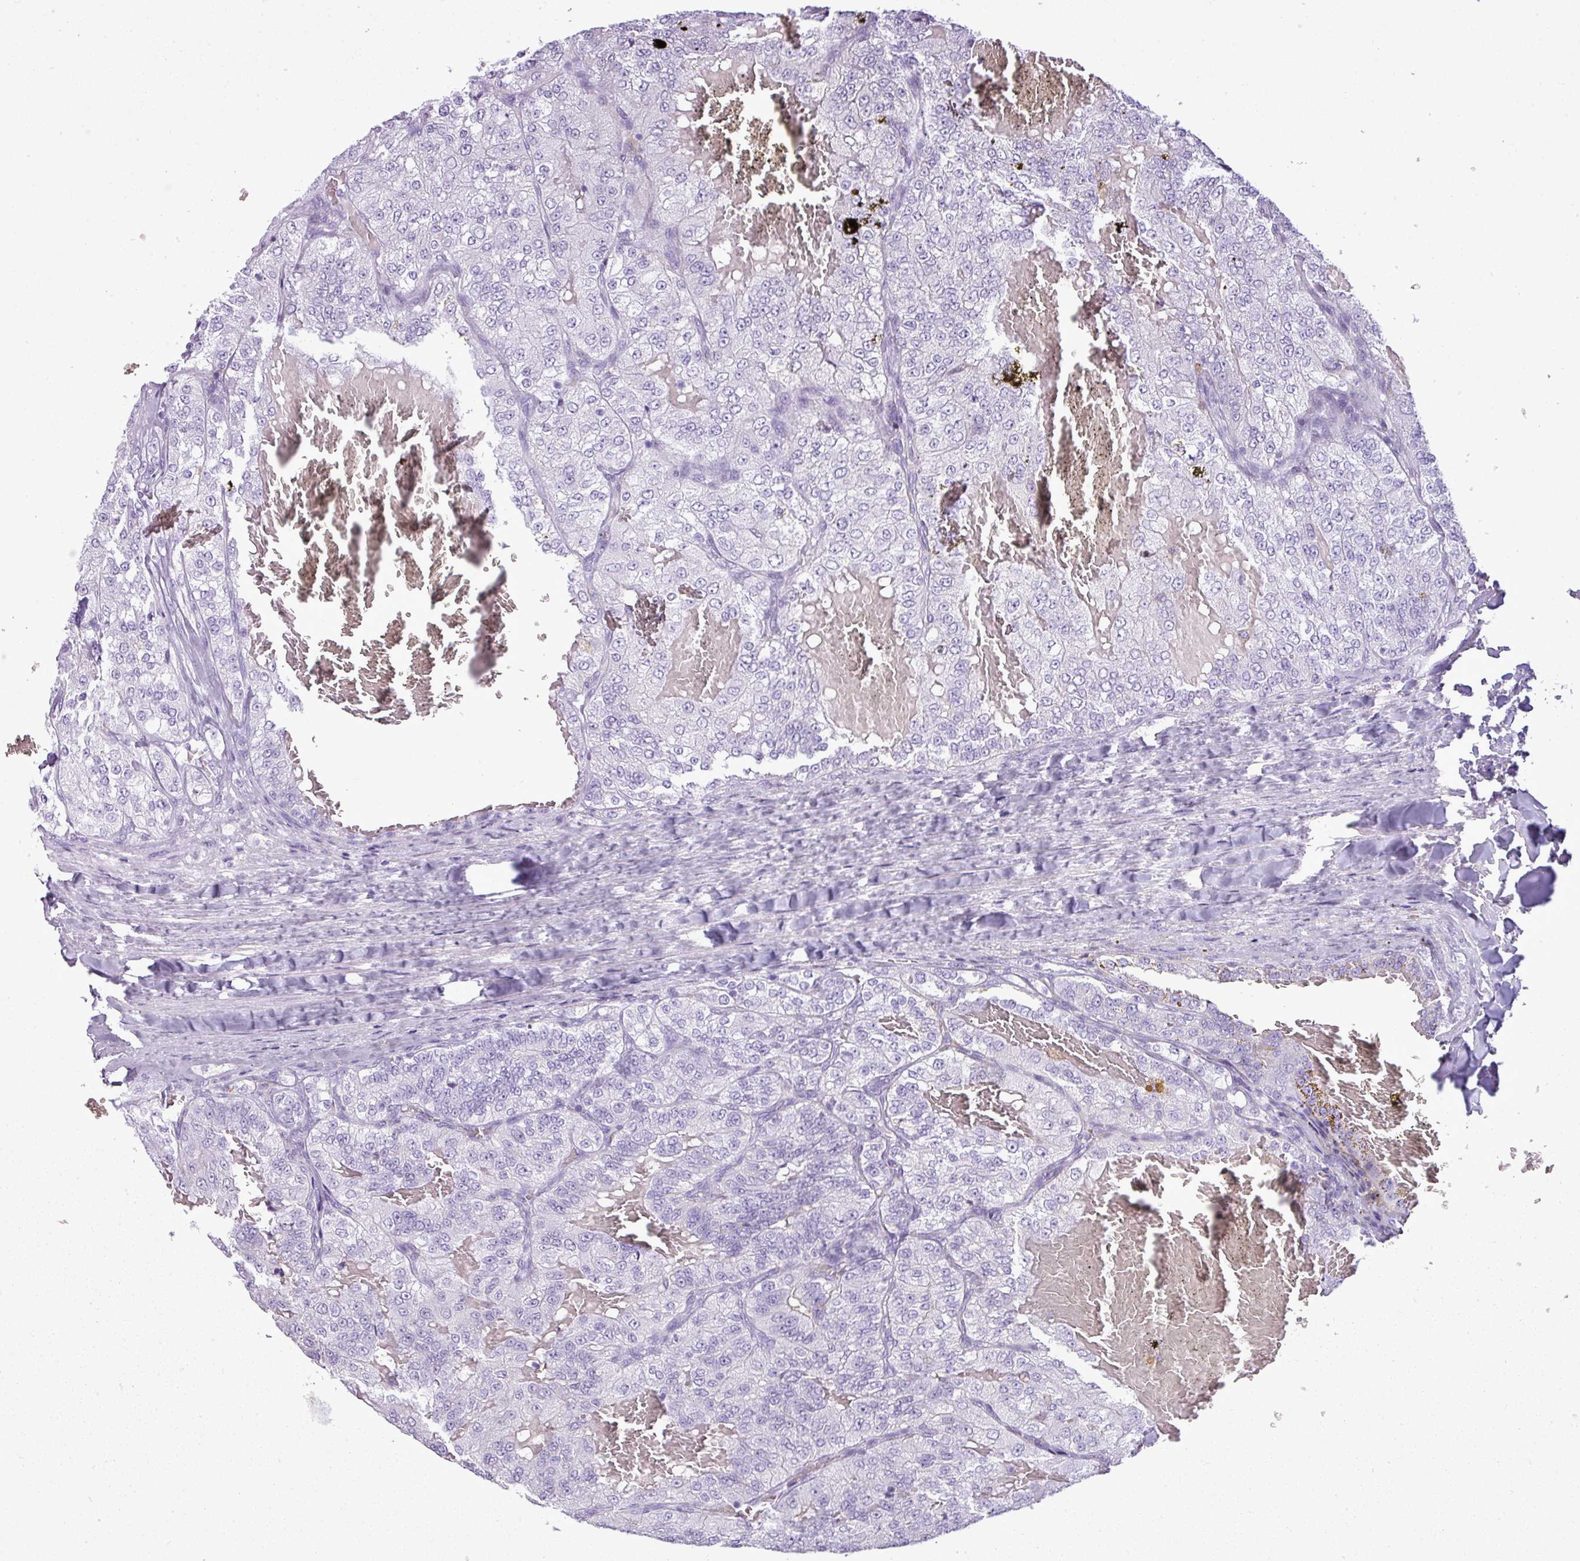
{"staining": {"intensity": "negative", "quantity": "none", "location": "none"}, "tissue": "renal cancer", "cell_type": "Tumor cells", "image_type": "cancer", "snomed": [{"axis": "morphology", "description": "Adenocarcinoma, NOS"}, {"axis": "topography", "description": "Kidney"}], "caption": "IHC histopathology image of neoplastic tissue: renal cancer (adenocarcinoma) stained with DAB (3,3'-diaminobenzidine) demonstrates no significant protein positivity in tumor cells. The staining was performed using DAB (3,3'-diaminobenzidine) to visualize the protein expression in brown, while the nuclei were stained in blue with hematoxylin (Magnification: 20x).", "gene": "RBMXL2", "patient": {"sex": "female", "age": 63}}